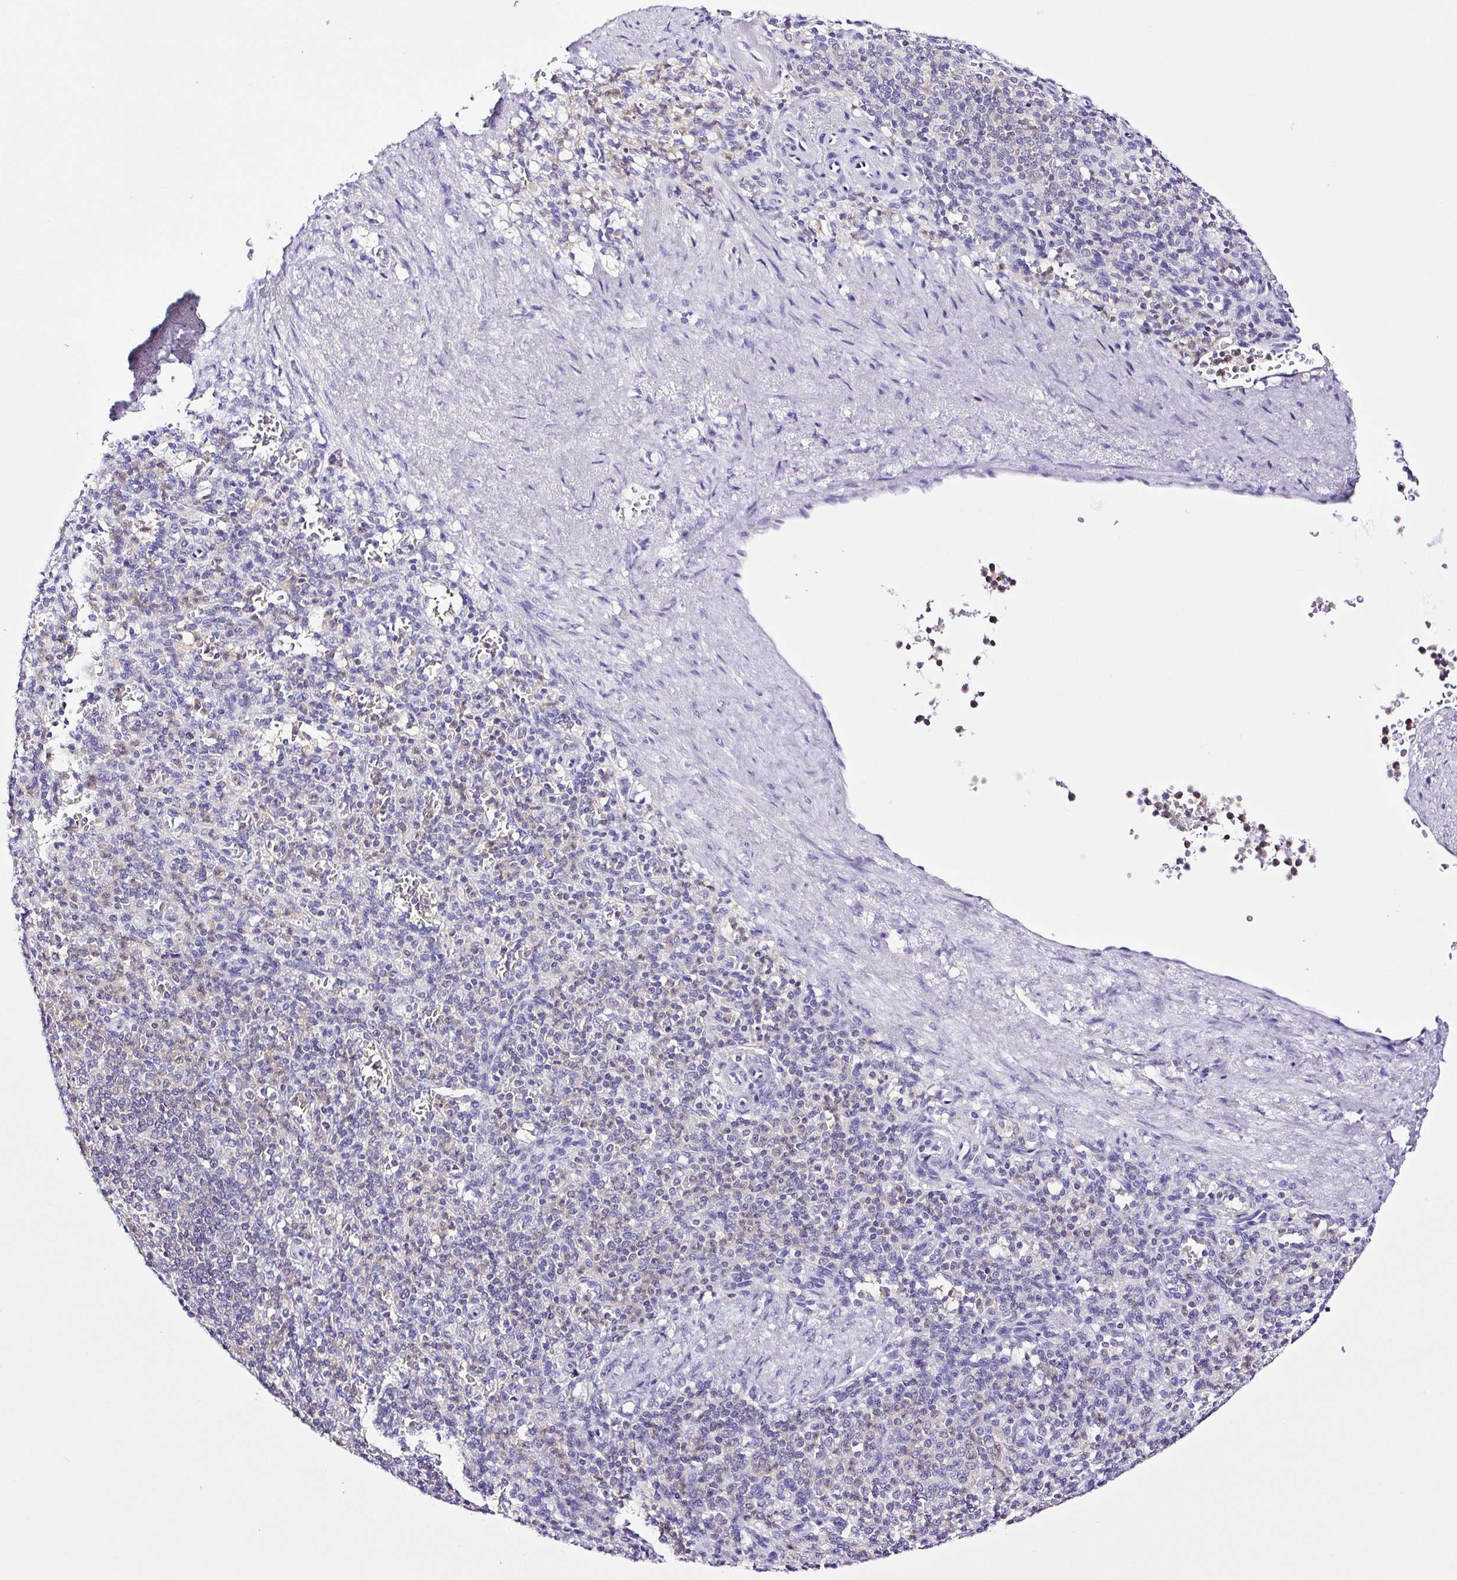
{"staining": {"intensity": "negative", "quantity": "none", "location": "none"}, "tissue": "spleen", "cell_type": "Cells in red pulp", "image_type": "normal", "snomed": [{"axis": "morphology", "description": "Normal tissue, NOS"}, {"axis": "topography", "description": "Spleen"}], "caption": "Human spleen stained for a protein using immunohistochemistry (IHC) exhibits no staining in cells in red pulp.", "gene": "SYNPR", "patient": {"sex": "female", "age": 74}}